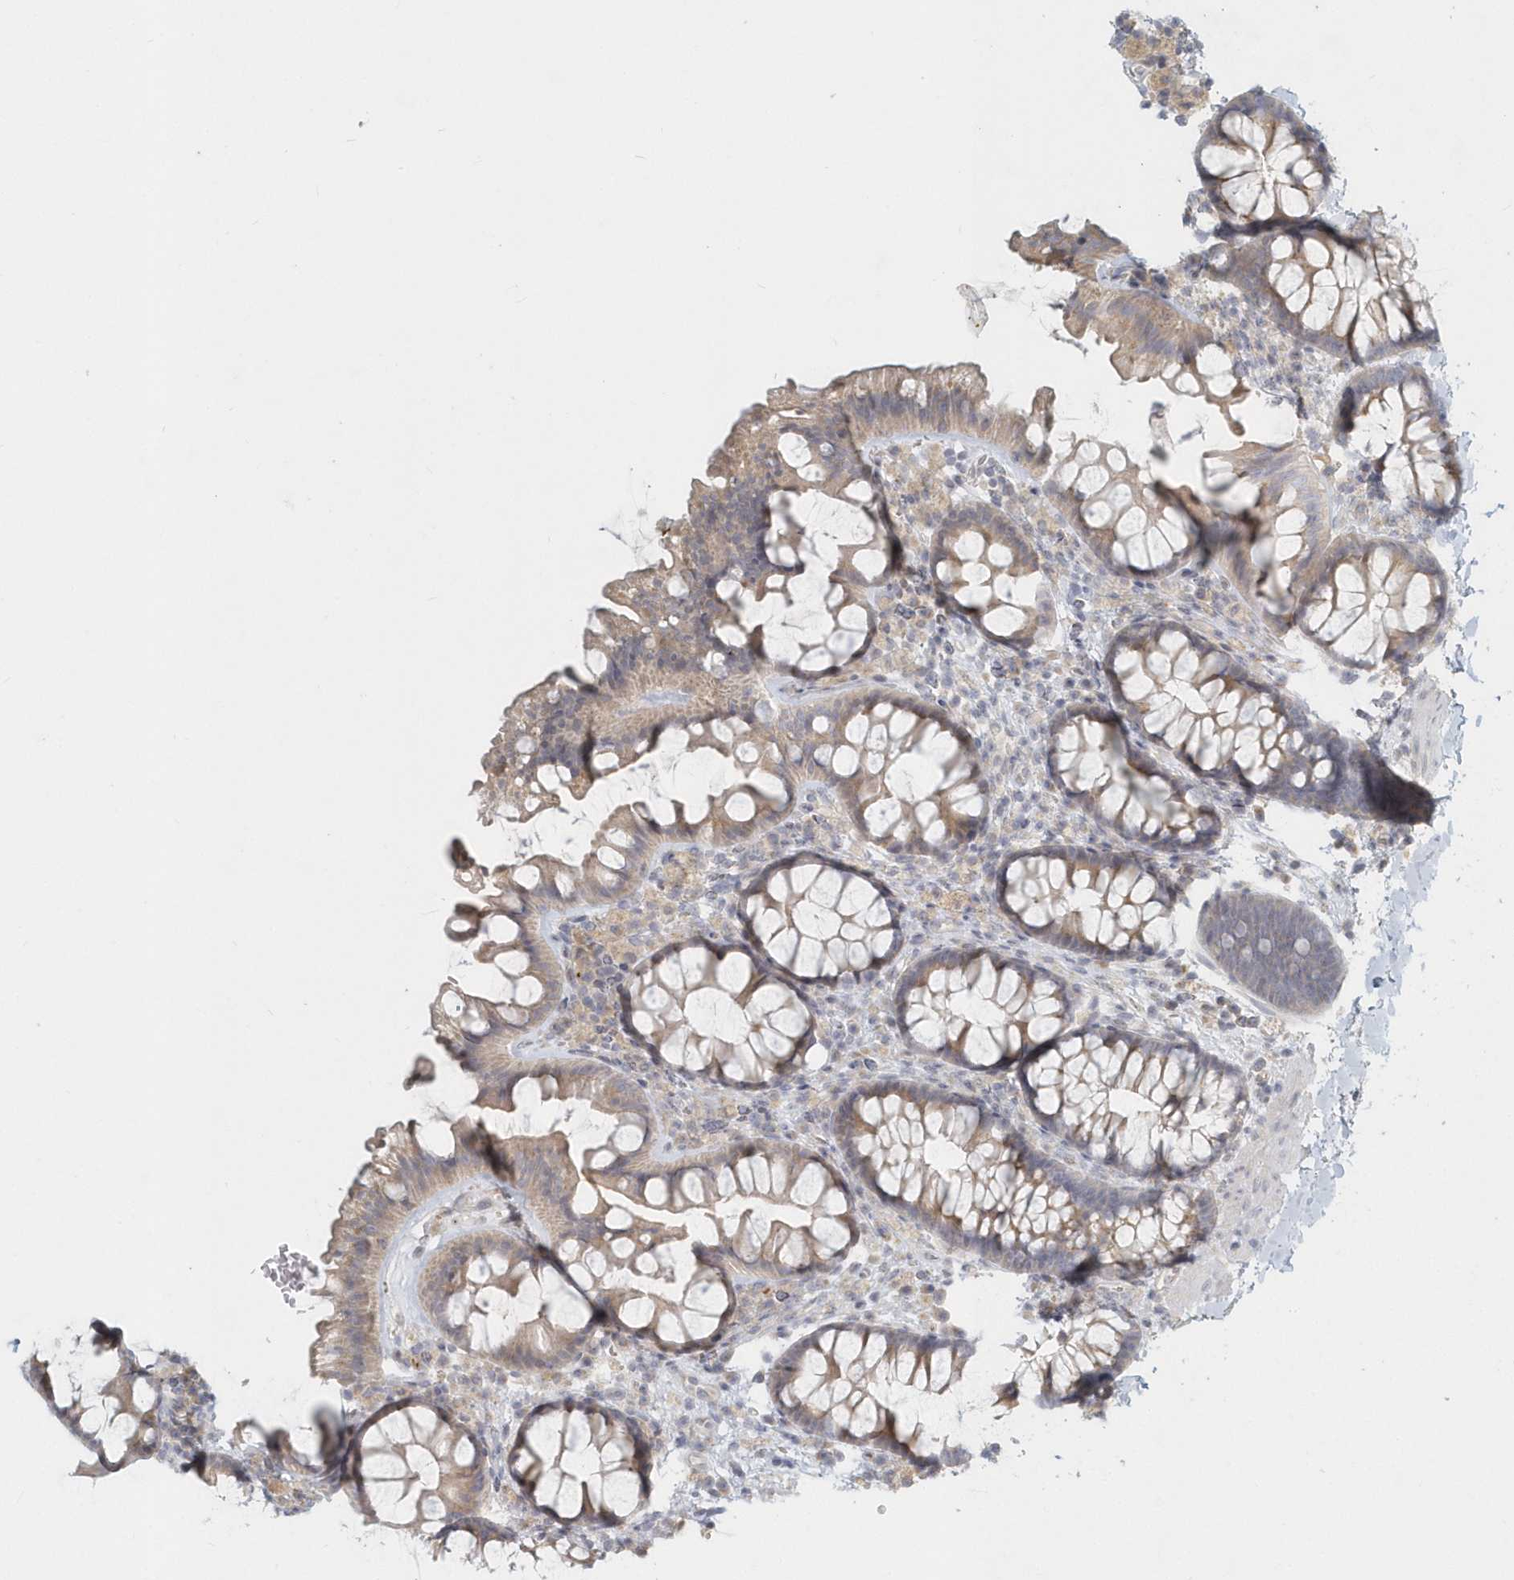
{"staining": {"intensity": "moderate", "quantity": ">75%", "location": "cytoplasmic/membranous"}, "tissue": "colon", "cell_type": "Glandular cells", "image_type": "normal", "snomed": [{"axis": "morphology", "description": "Normal tissue, NOS"}, {"axis": "topography", "description": "Colon"}], "caption": "IHC image of unremarkable colon: human colon stained using IHC shows medium levels of moderate protein expression localized specifically in the cytoplasmic/membranous of glandular cells, appearing as a cytoplasmic/membranous brown color.", "gene": "NAPB", "patient": {"sex": "female", "age": 62}}